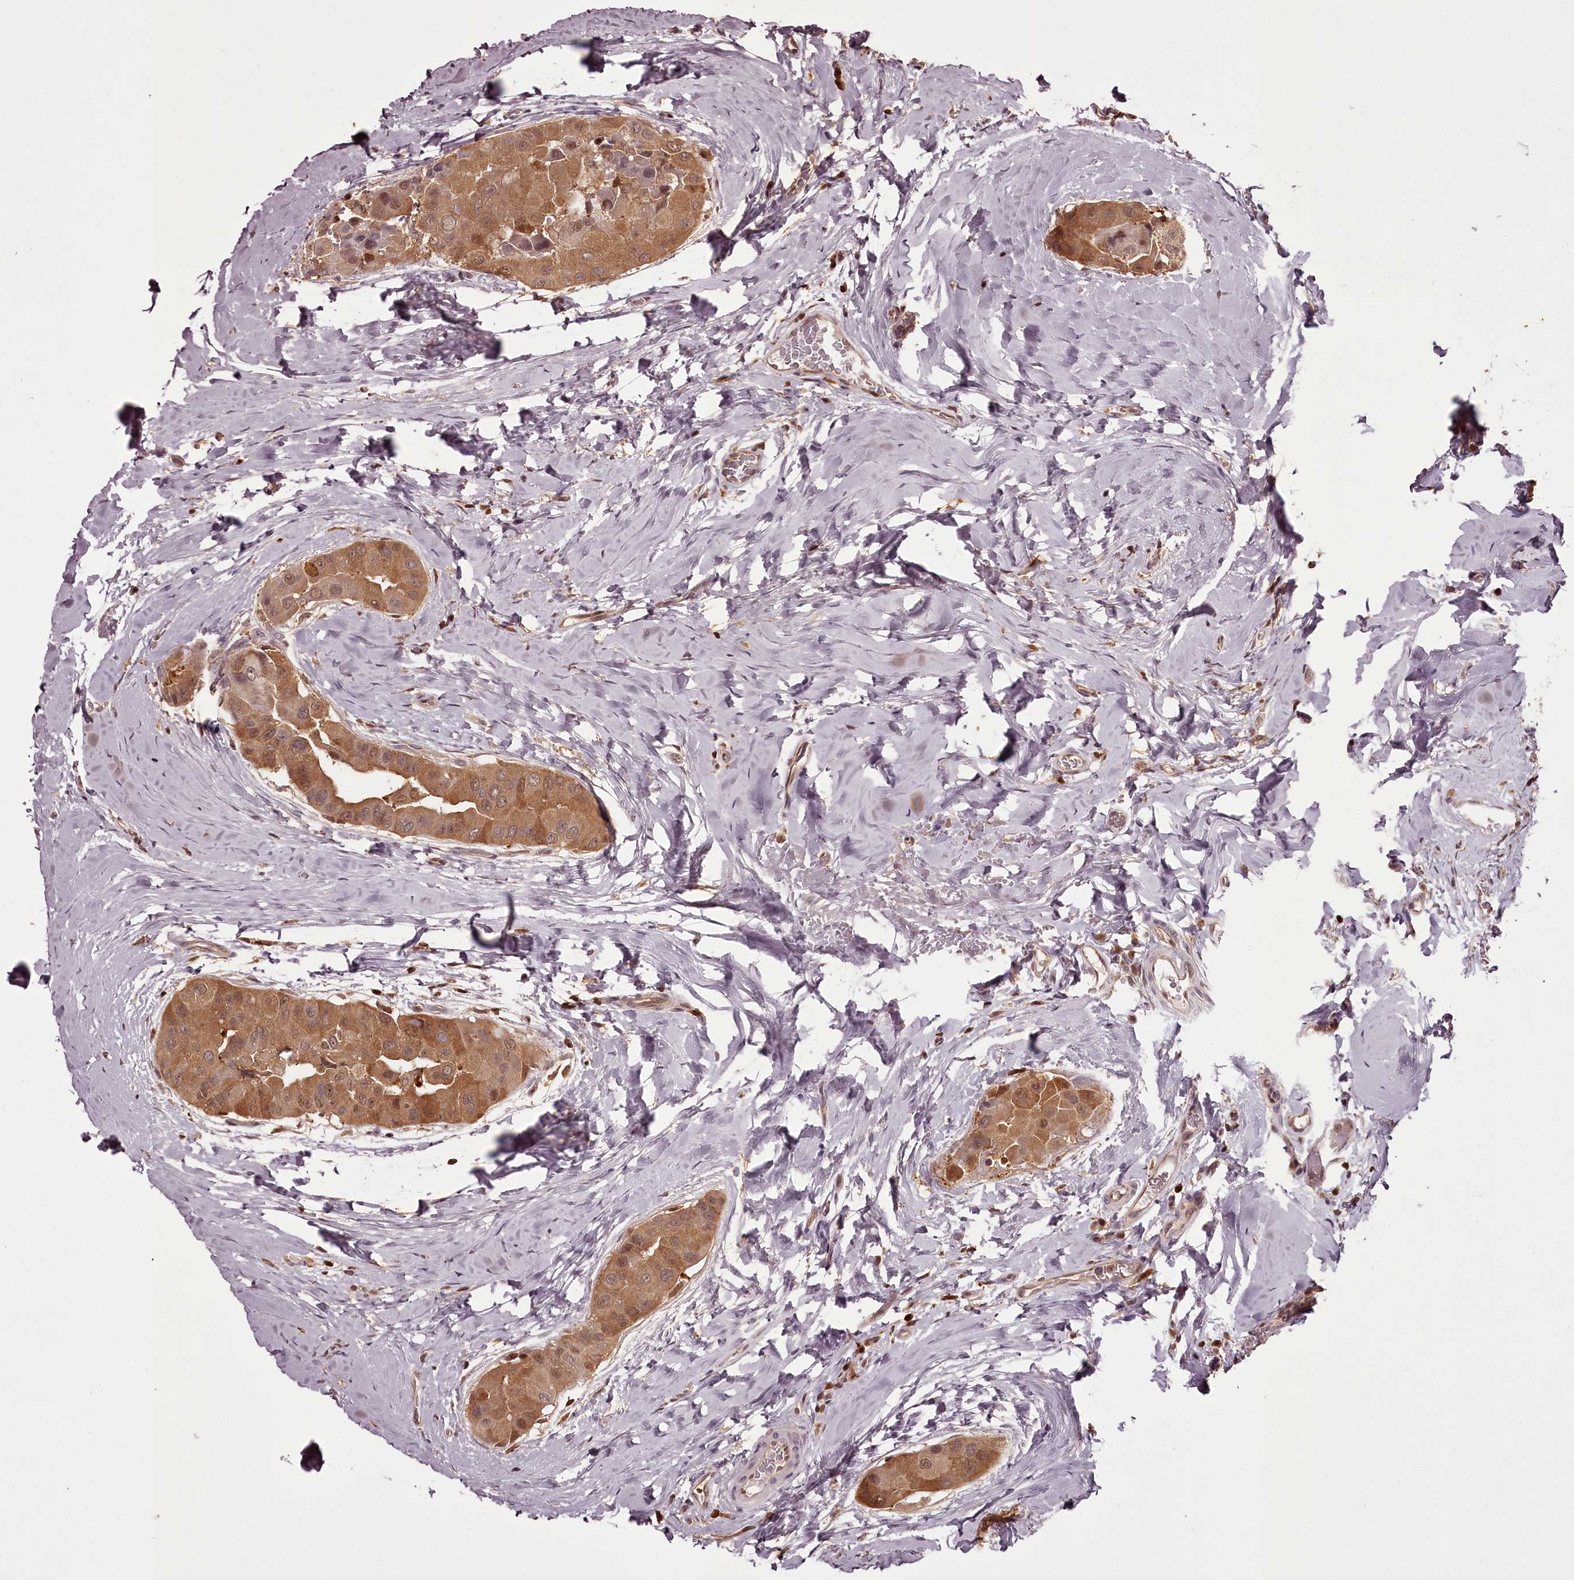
{"staining": {"intensity": "moderate", "quantity": ">75%", "location": "cytoplasmic/membranous,nuclear"}, "tissue": "thyroid cancer", "cell_type": "Tumor cells", "image_type": "cancer", "snomed": [{"axis": "morphology", "description": "Papillary adenocarcinoma, NOS"}, {"axis": "topography", "description": "Thyroid gland"}], "caption": "IHC image of neoplastic tissue: thyroid papillary adenocarcinoma stained using IHC displays medium levels of moderate protein expression localized specifically in the cytoplasmic/membranous and nuclear of tumor cells, appearing as a cytoplasmic/membranous and nuclear brown color.", "gene": "NPRL2", "patient": {"sex": "male", "age": 33}}